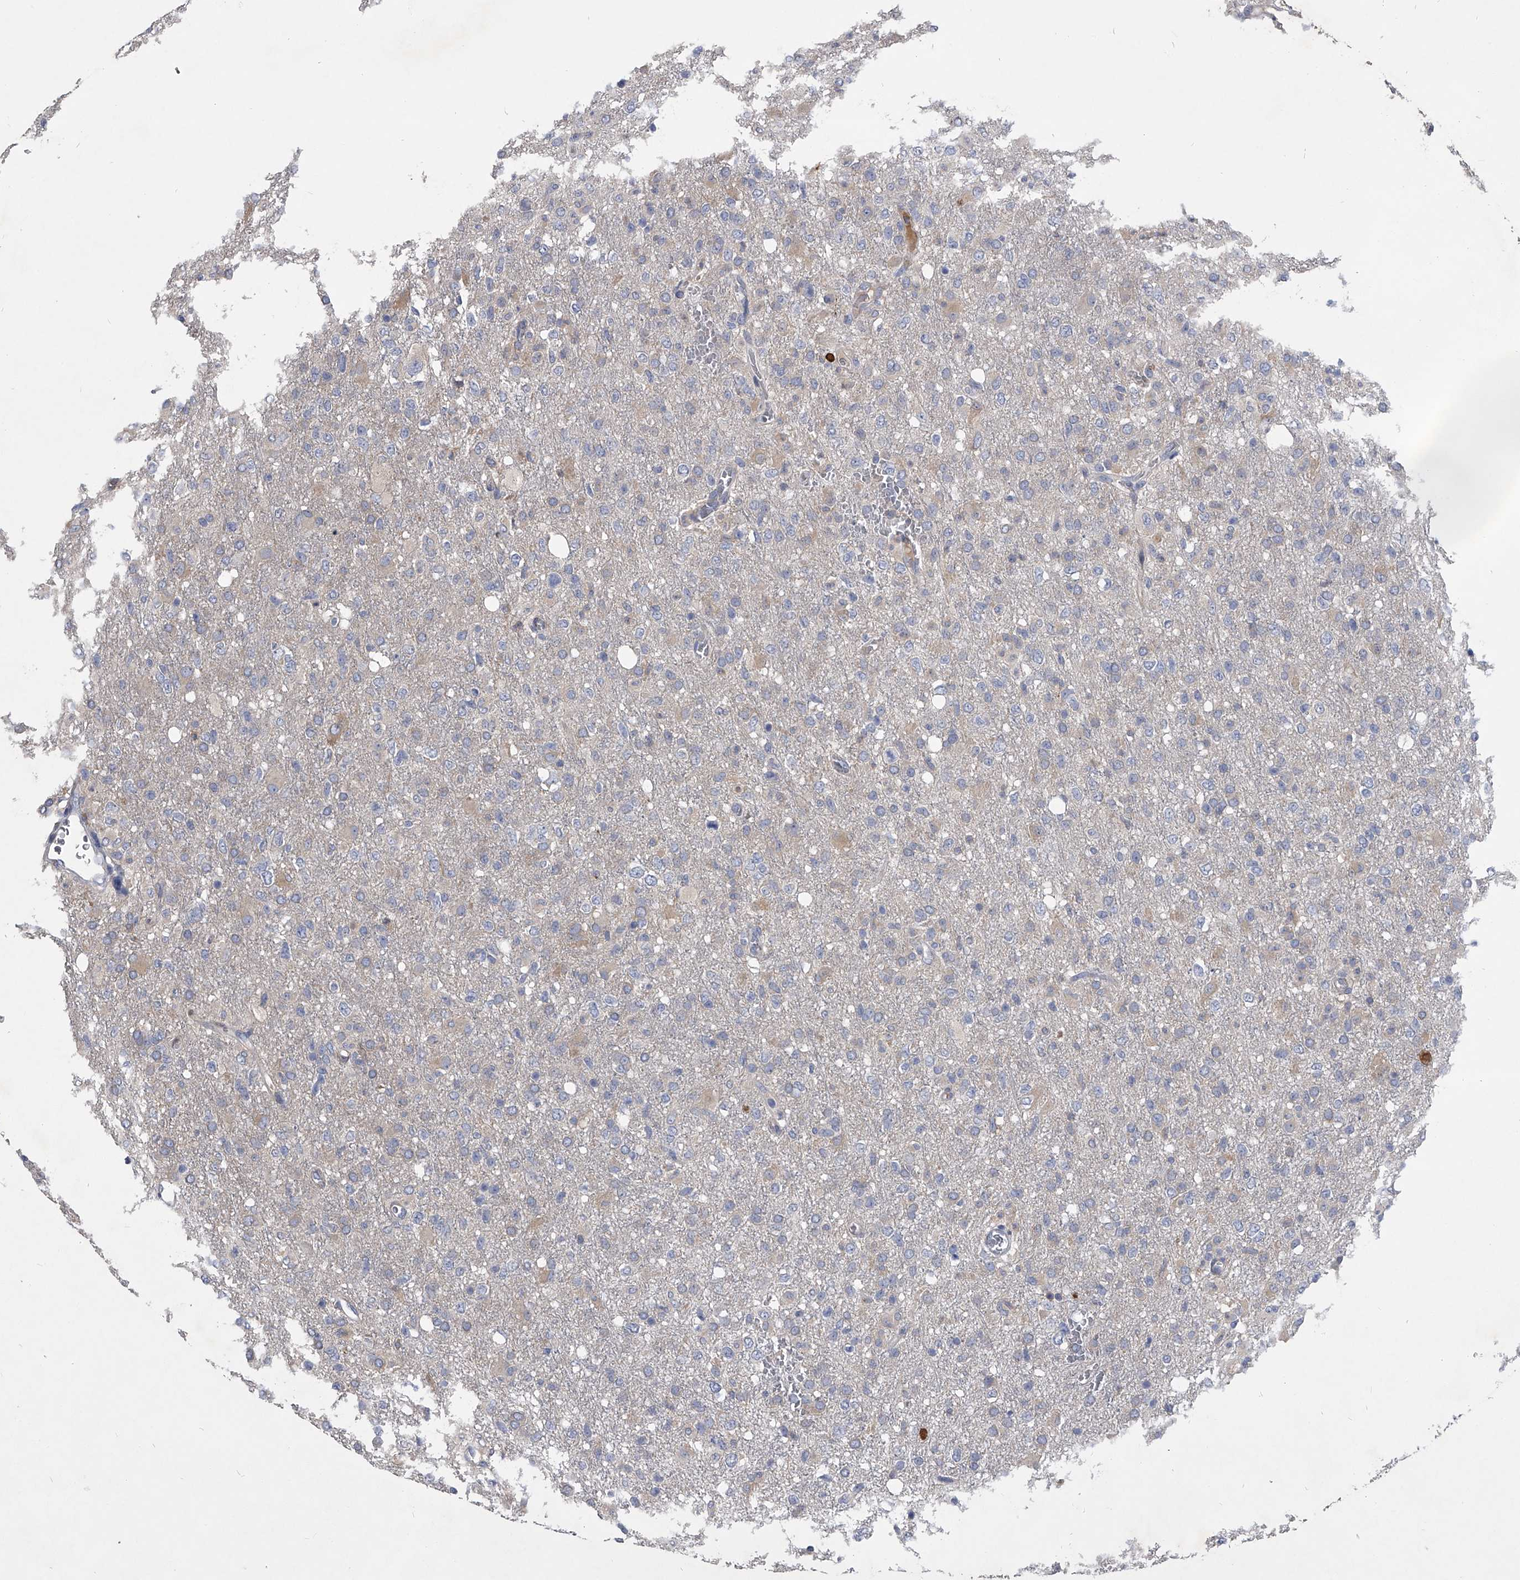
{"staining": {"intensity": "negative", "quantity": "none", "location": "none"}, "tissue": "glioma", "cell_type": "Tumor cells", "image_type": "cancer", "snomed": [{"axis": "morphology", "description": "Glioma, malignant, High grade"}, {"axis": "topography", "description": "Brain"}], "caption": "Immunohistochemistry (IHC) photomicrograph of neoplastic tissue: human glioma stained with DAB demonstrates no significant protein expression in tumor cells.", "gene": "CCR4", "patient": {"sex": "female", "age": 57}}